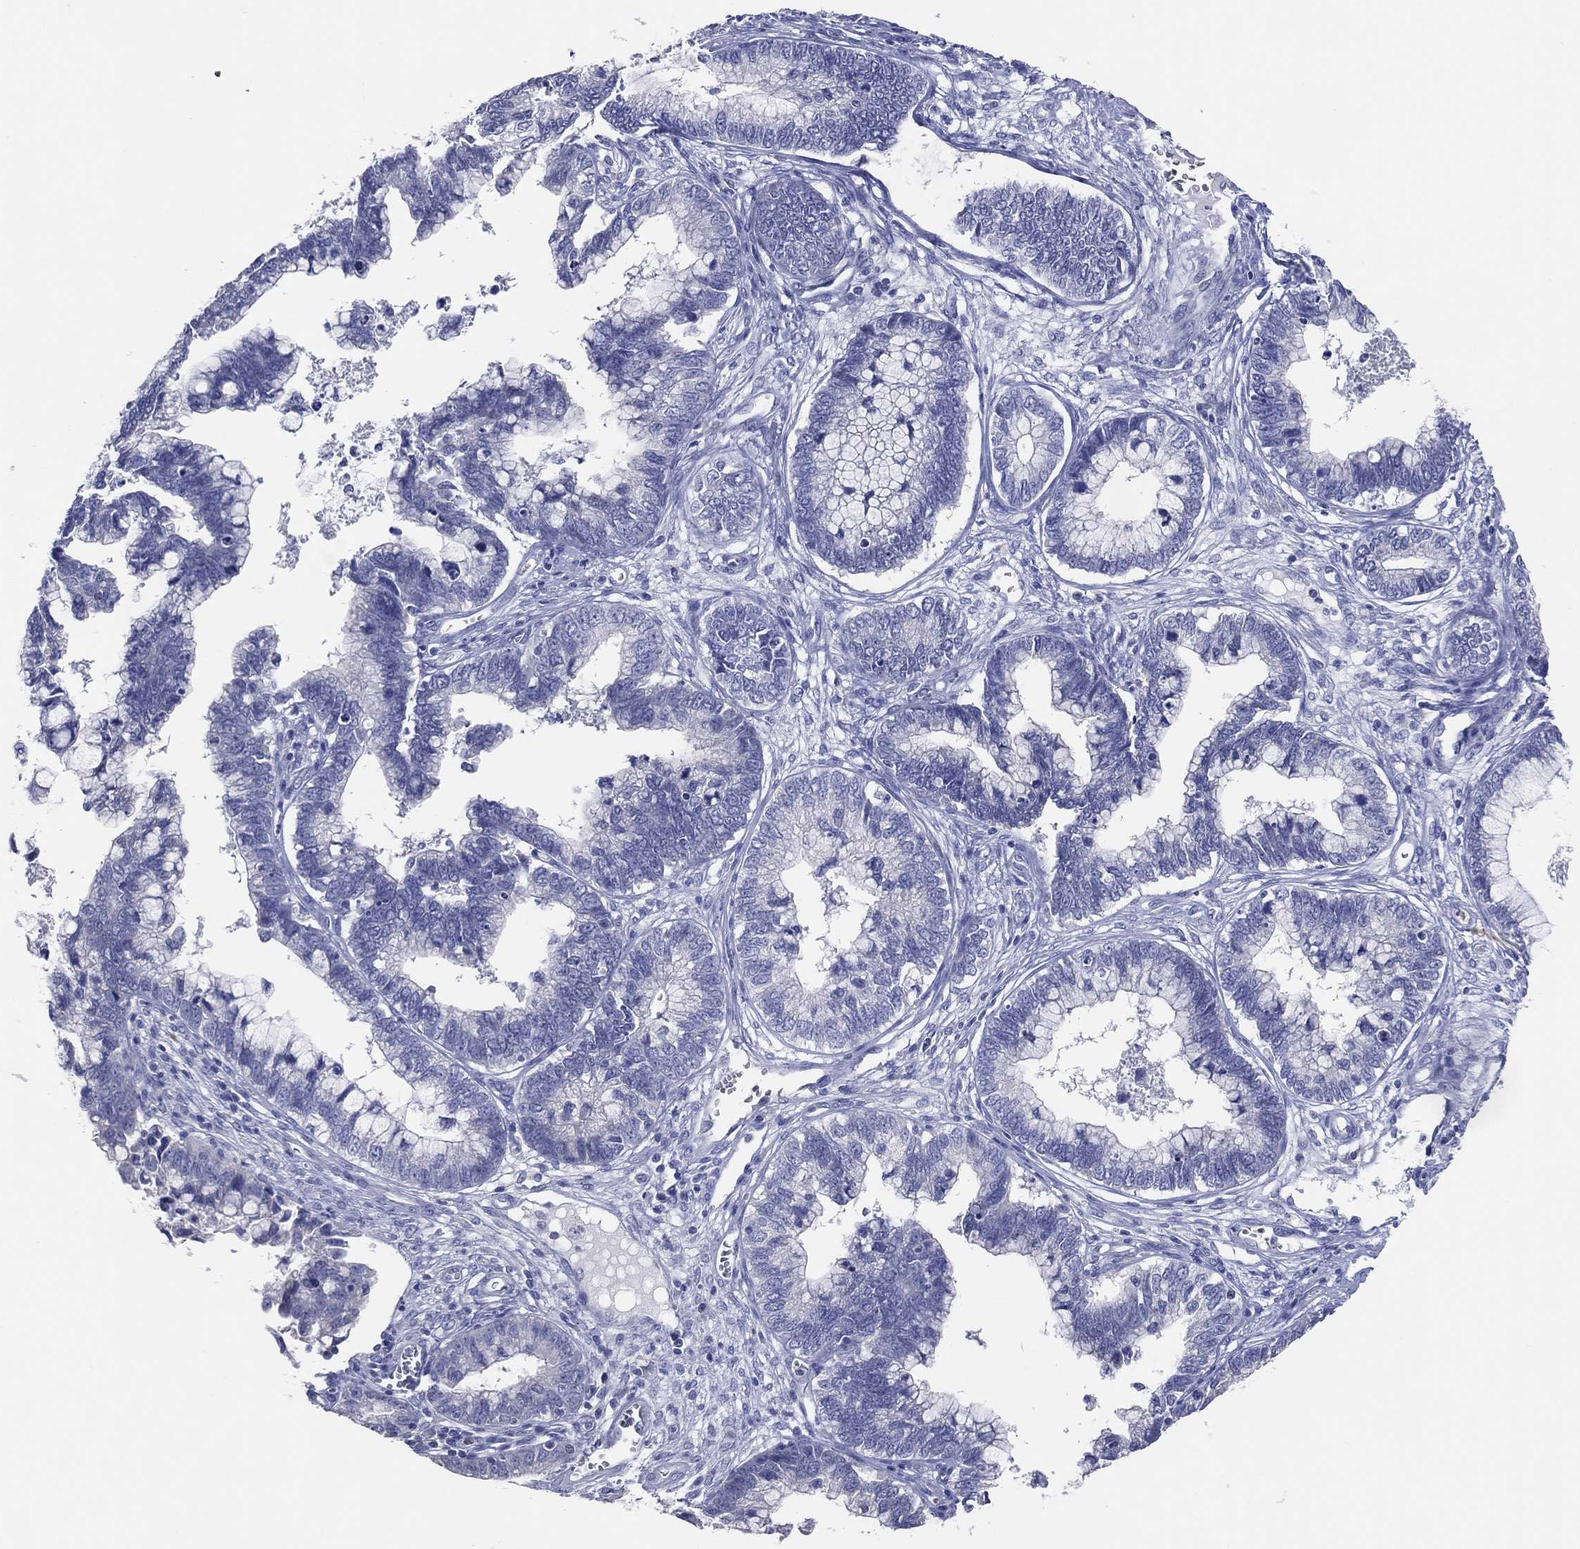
{"staining": {"intensity": "negative", "quantity": "none", "location": "none"}, "tissue": "cervical cancer", "cell_type": "Tumor cells", "image_type": "cancer", "snomed": [{"axis": "morphology", "description": "Adenocarcinoma, NOS"}, {"axis": "topography", "description": "Cervix"}], "caption": "IHC micrograph of cervical adenocarcinoma stained for a protein (brown), which shows no positivity in tumor cells.", "gene": "DNAH6", "patient": {"sex": "female", "age": 44}}